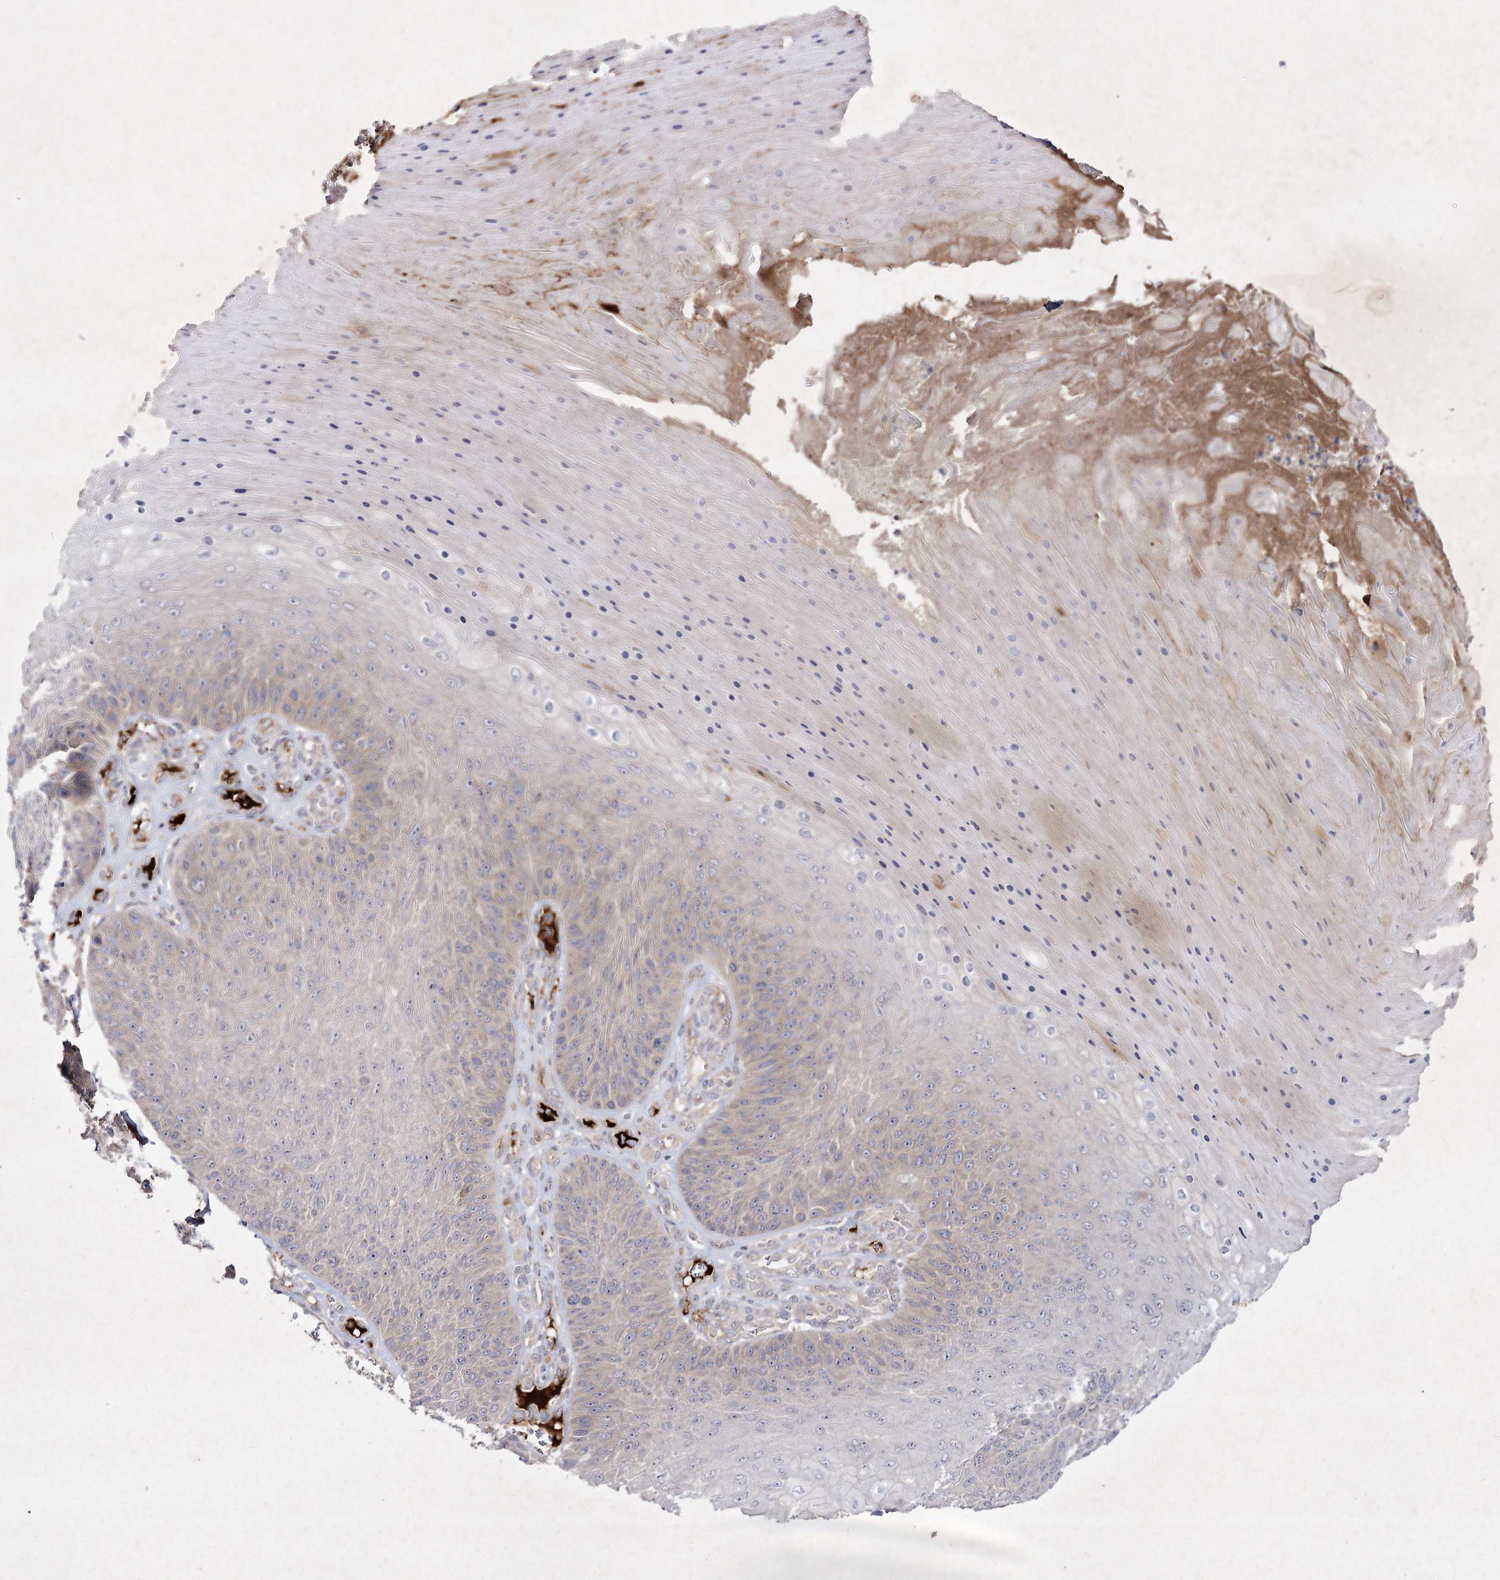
{"staining": {"intensity": "weak", "quantity": "25%-75%", "location": "cytoplasmic/membranous"}, "tissue": "skin cancer", "cell_type": "Tumor cells", "image_type": "cancer", "snomed": [{"axis": "morphology", "description": "Squamous cell carcinoma, NOS"}, {"axis": "topography", "description": "Skin"}], "caption": "Human skin squamous cell carcinoma stained with a brown dye shows weak cytoplasmic/membranous positive positivity in about 25%-75% of tumor cells.", "gene": "CIB2", "patient": {"sex": "female", "age": 88}}